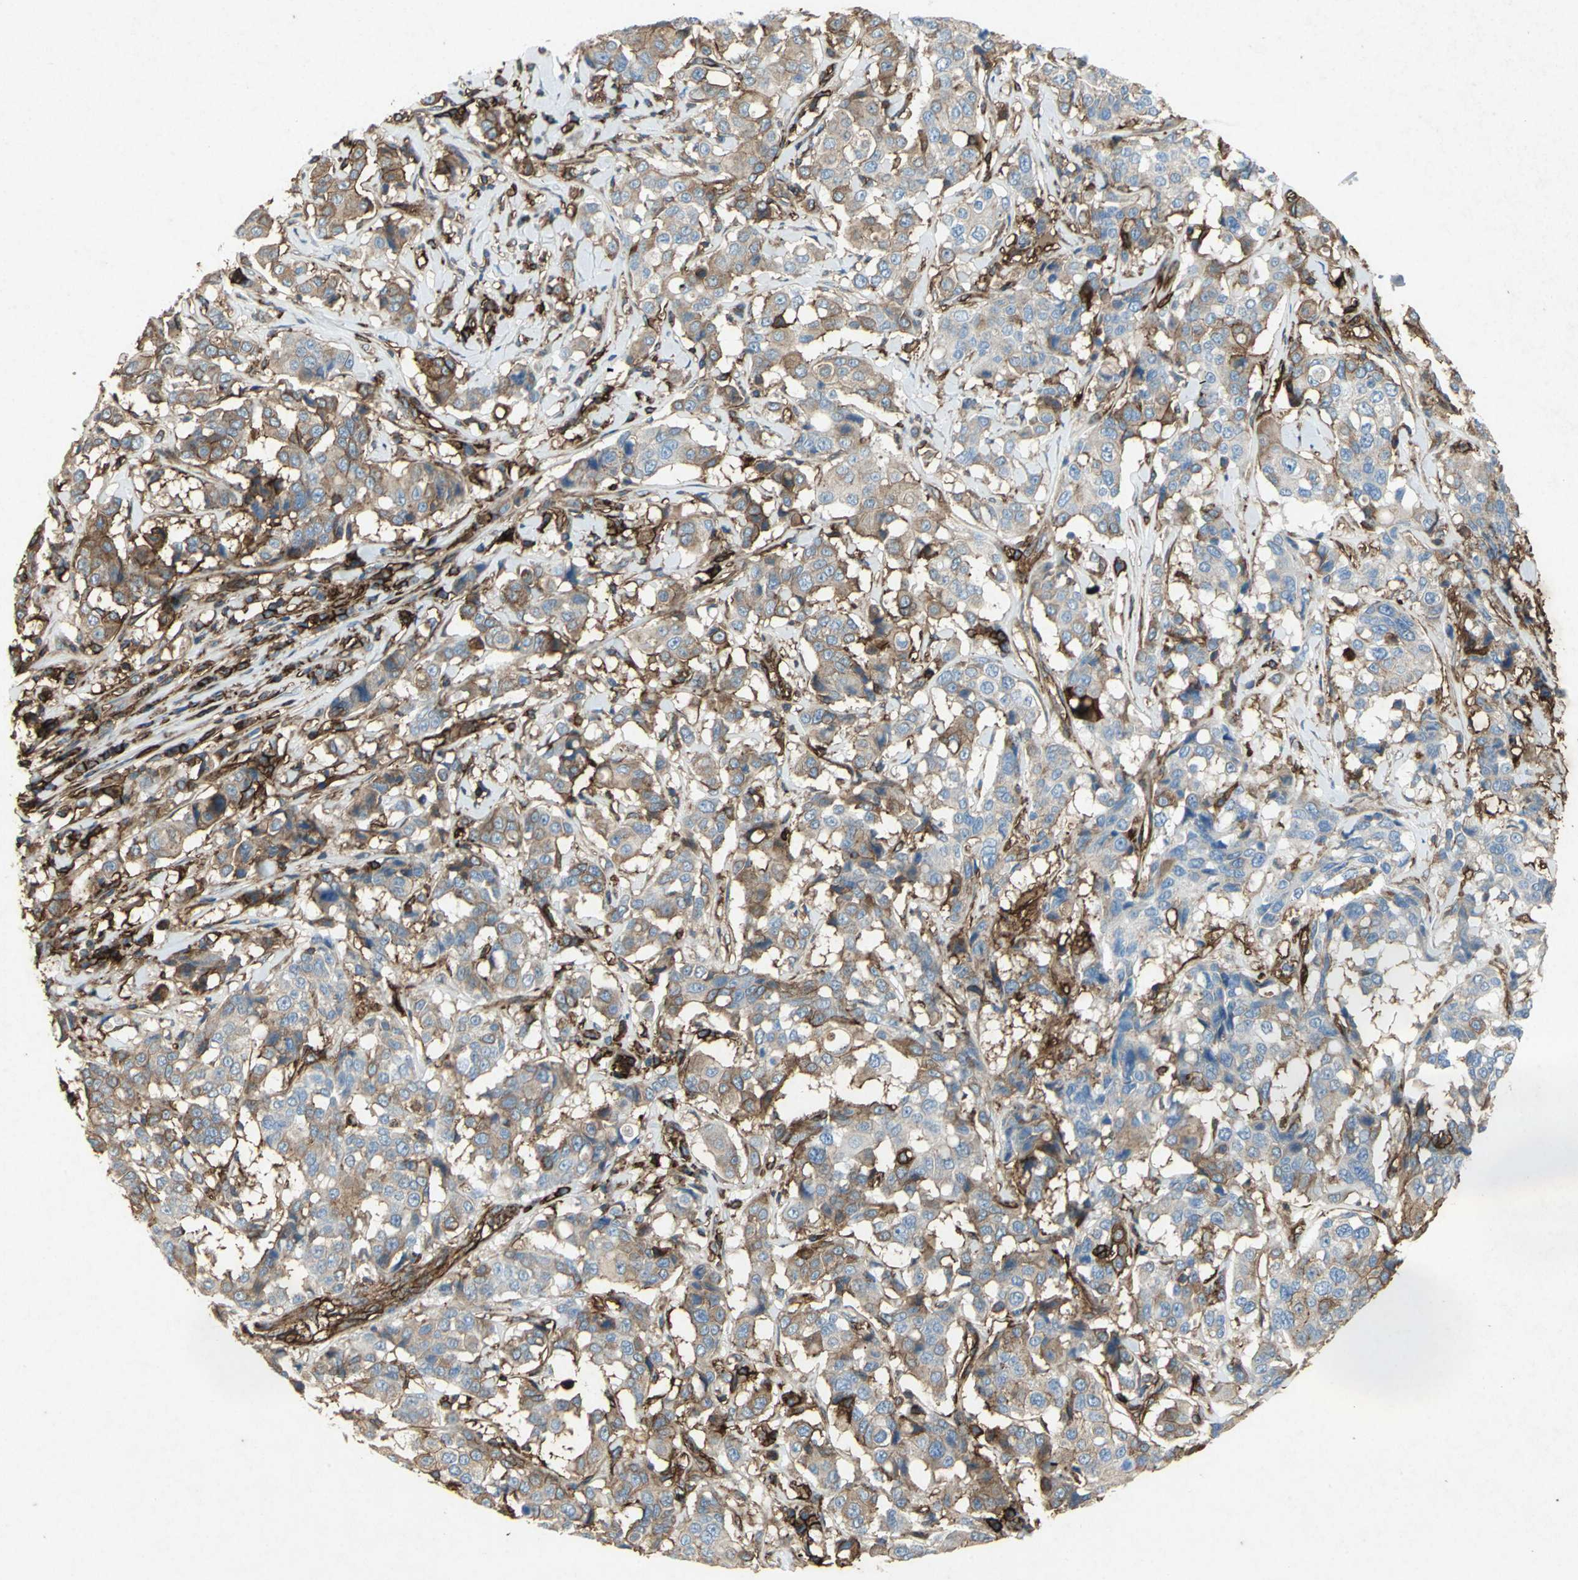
{"staining": {"intensity": "moderate", "quantity": ">75%", "location": "cytoplasmic/membranous"}, "tissue": "breast cancer", "cell_type": "Tumor cells", "image_type": "cancer", "snomed": [{"axis": "morphology", "description": "Duct carcinoma"}, {"axis": "topography", "description": "Breast"}], "caption": "This is a photomicrograph of immunohistochemistry staining of breast cancer, which shows moderate expression in the cytoplasmic/membranous of tumor cells.", "gene": "CCR6", "patient": {"sex": "female", "age": 27}}